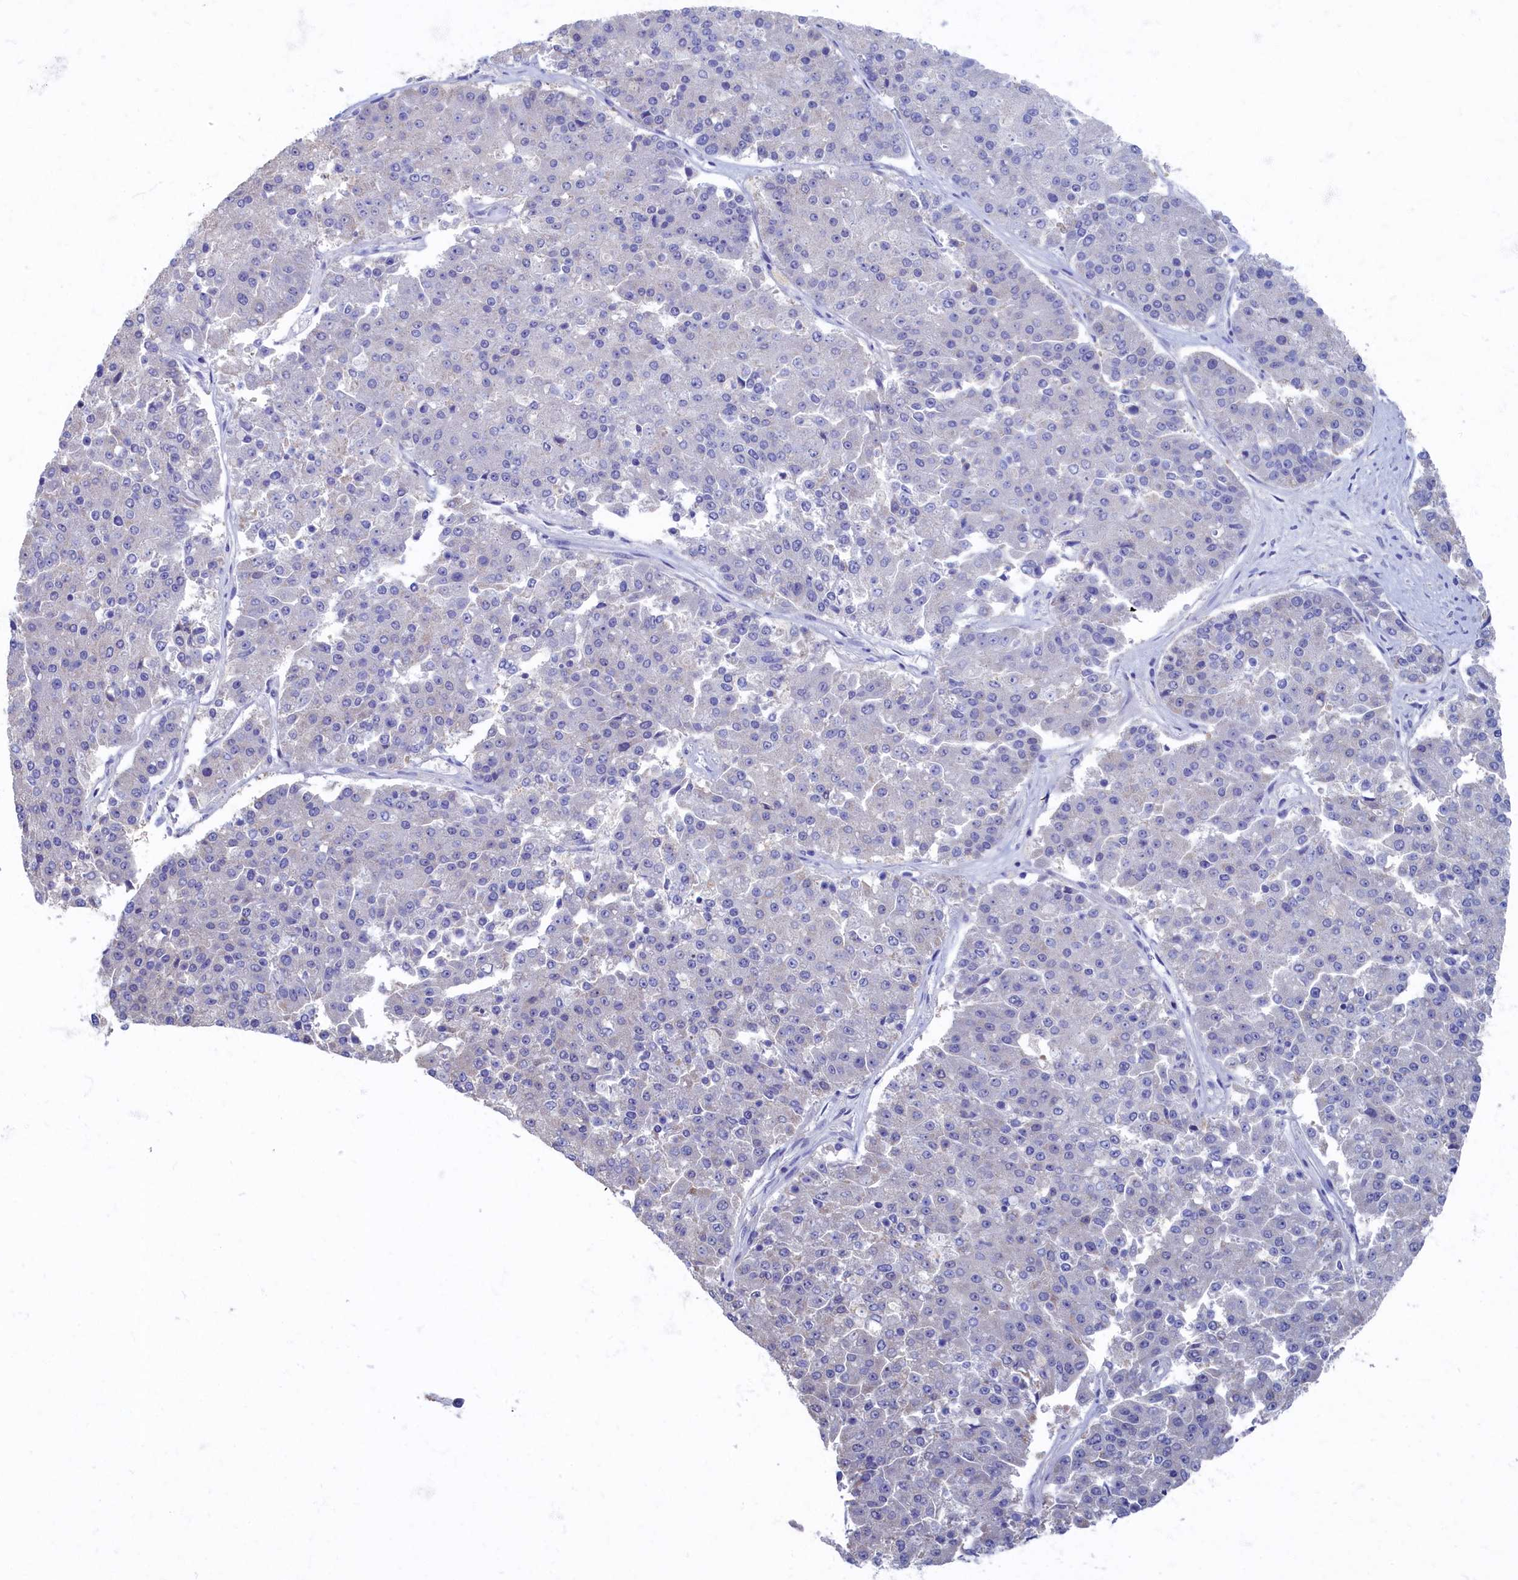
{"staining": {"intensity": "negative", "quantity": "none", "location": "none"}, "tissue": "pancreatic cancer", "cell_type": "Tumor cells", "image_type": "cancer", "snomed": [{"axis": "morphology", "description": "Adenocarcinoma, NOS"}, {"axis": "topography", "description": "Pancreas"}], "caption": "A histopathology image of pancreatic cancer (adenocarcinoma) stained for a protein shows no brown staining in tumor cells.", "gene": "OCIAD2", "patient": {"sex": "male", "age": 50}}